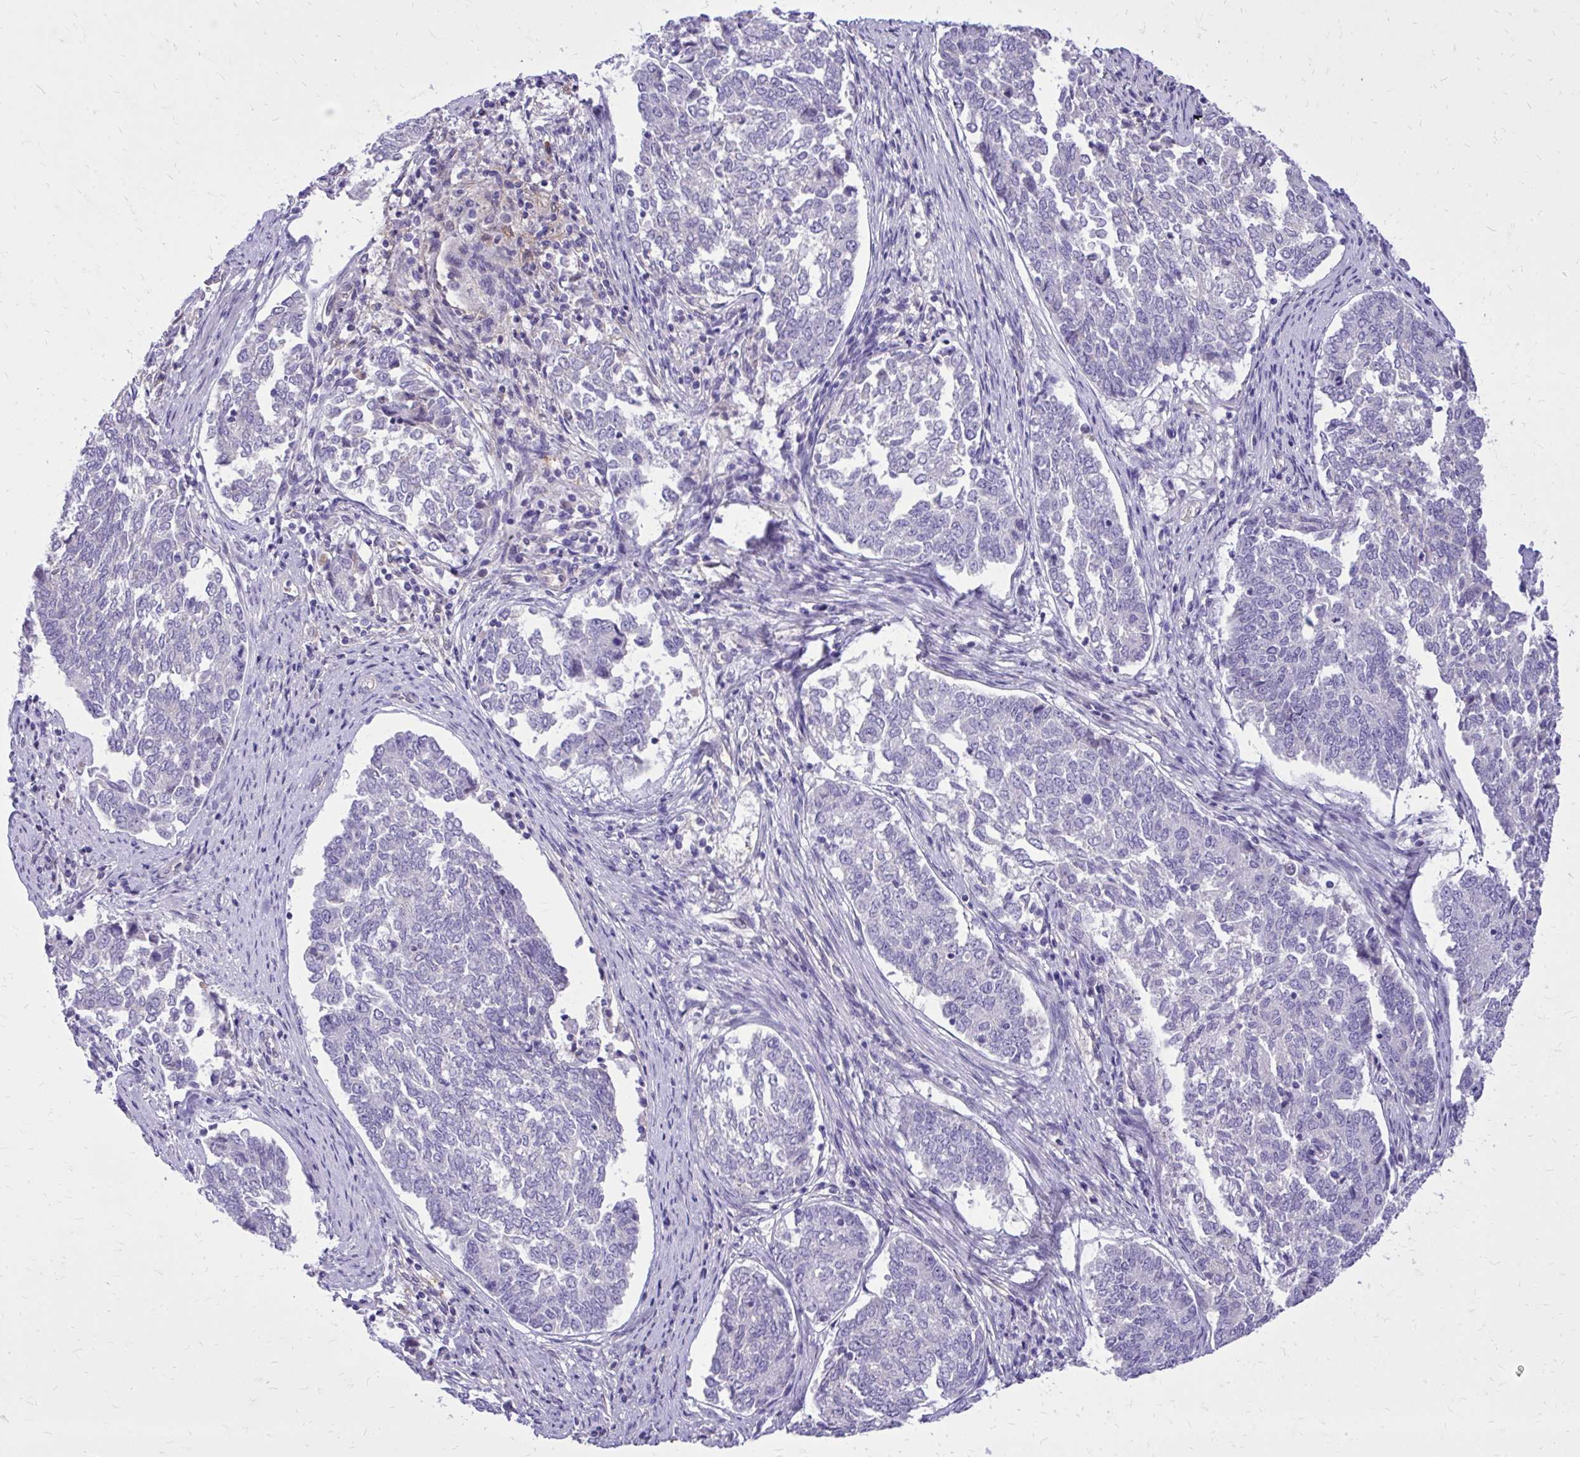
{"staining": {"intensity": "negative", "quantity": "none", "location": "none"}, "tissue": "endometrial cancer", "cell_type": "Tumor cells", "image_type": "cancer", "snomed": [{"axis": "morphology", "description": "Adenocarcinoma, NOS"}, {"axis": "topography", "description": "Endometrium"}], "caption": "Immunohistochemistry photomicrograph of human endometrial cancer (adenocarcinoma) stained for a protein (brown), which demonstrates no positivity in tumor cells.", "gene": "NNMT", "patient": {"sex": "female", "age": 80}}